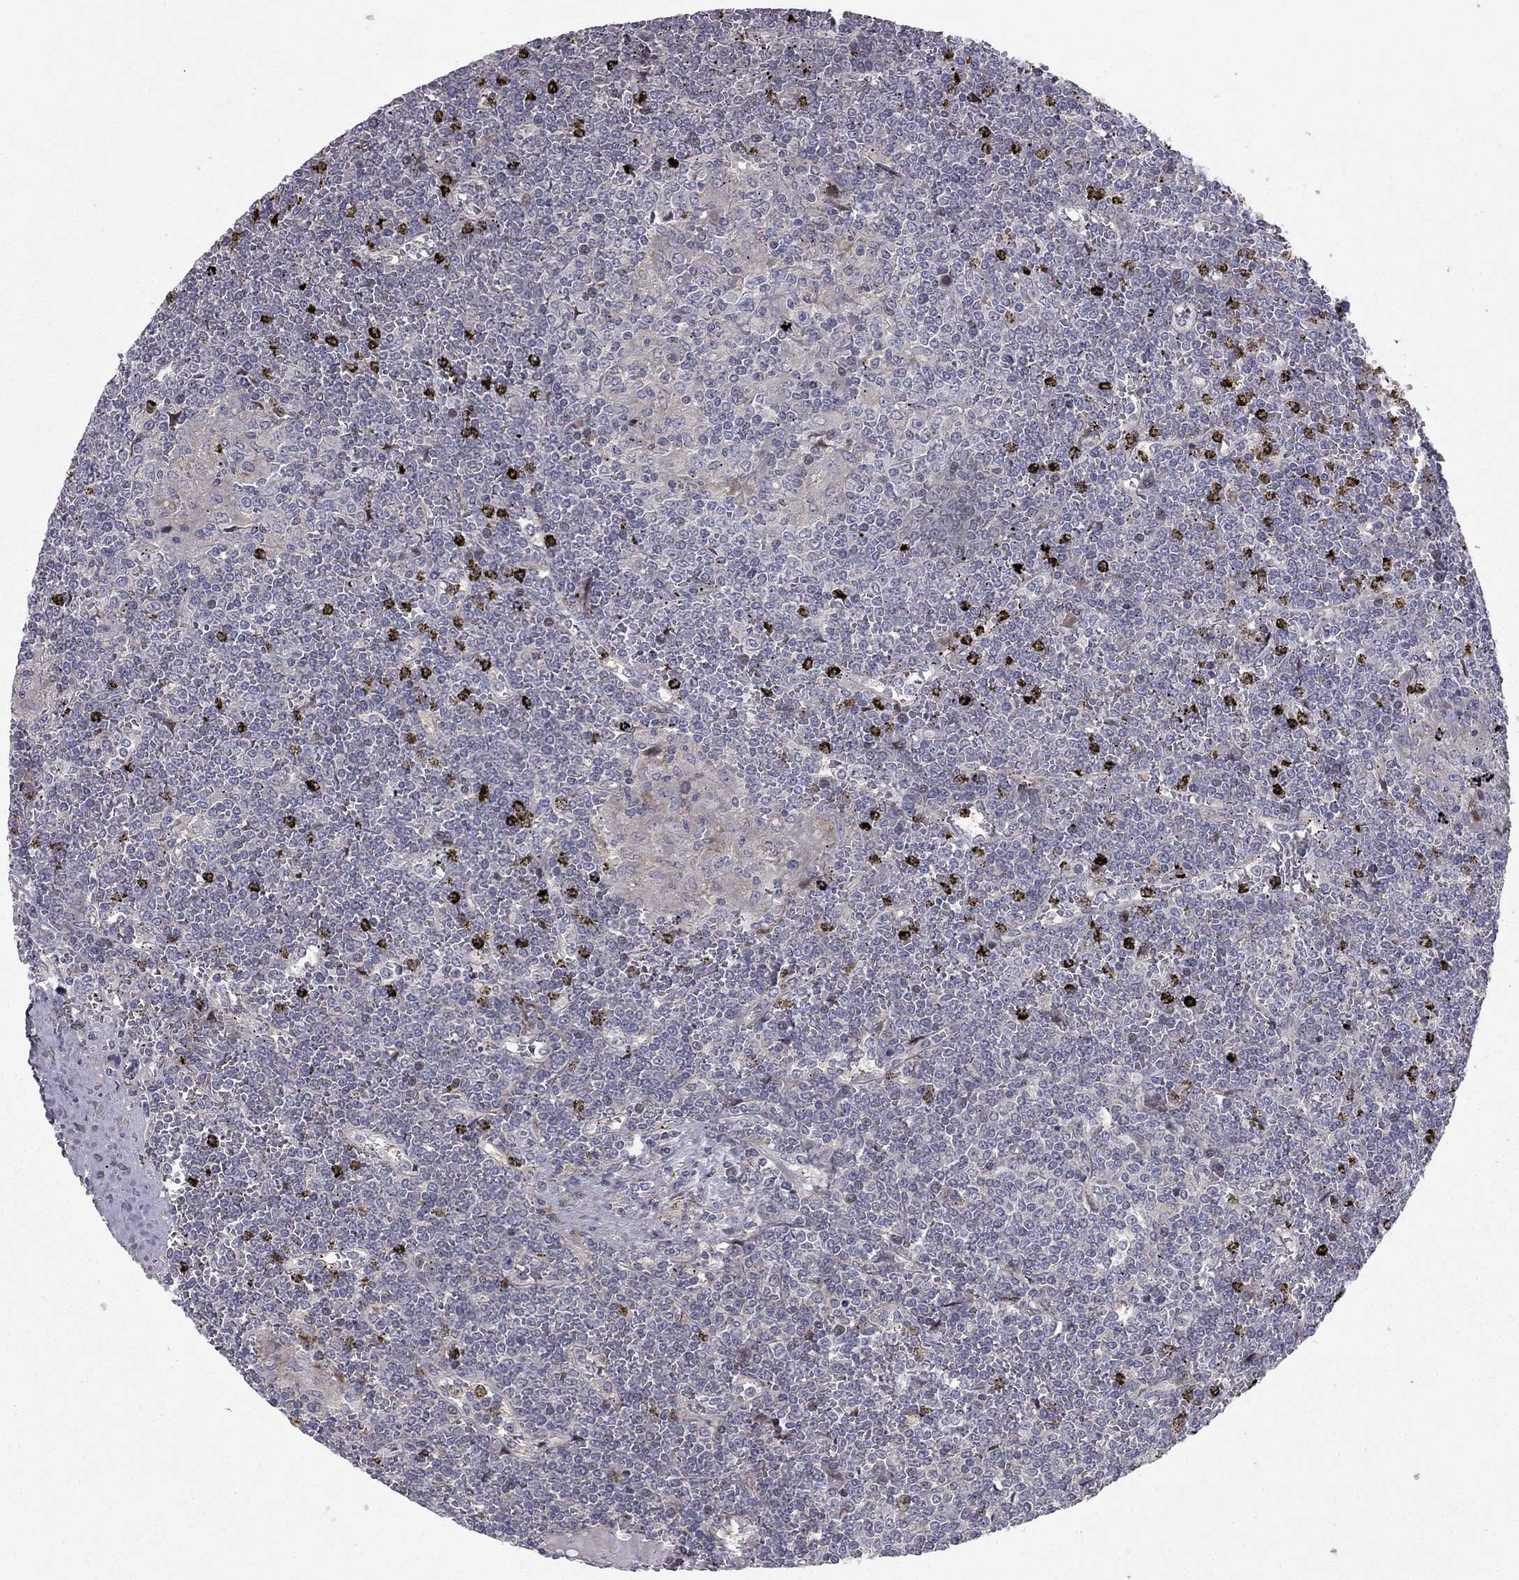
{"staining": {"intensity": "negative", "quantity": "none", "location": "none"}, "tissue": "lymphoma", "cell_type": "Tumor cells", "image_type": "cancer", "snomed": [{"axis": "morphology", "description": "Malignant lymphoma, non-Hodgkin's type, Low grade"}, {"axis": "topography", "description": "Spleen"}], "caption": "Immunohistochemistry image of lymphoma stained for a protein (brown), which reveals no staining in tumor cells. (Brightfield microscopy of DAB (3,3'-diaminobenzidine) immunohistochemistry at high magnification).", "gene": "DUSP7", "patient": {"sex": "female", "age": 19}}